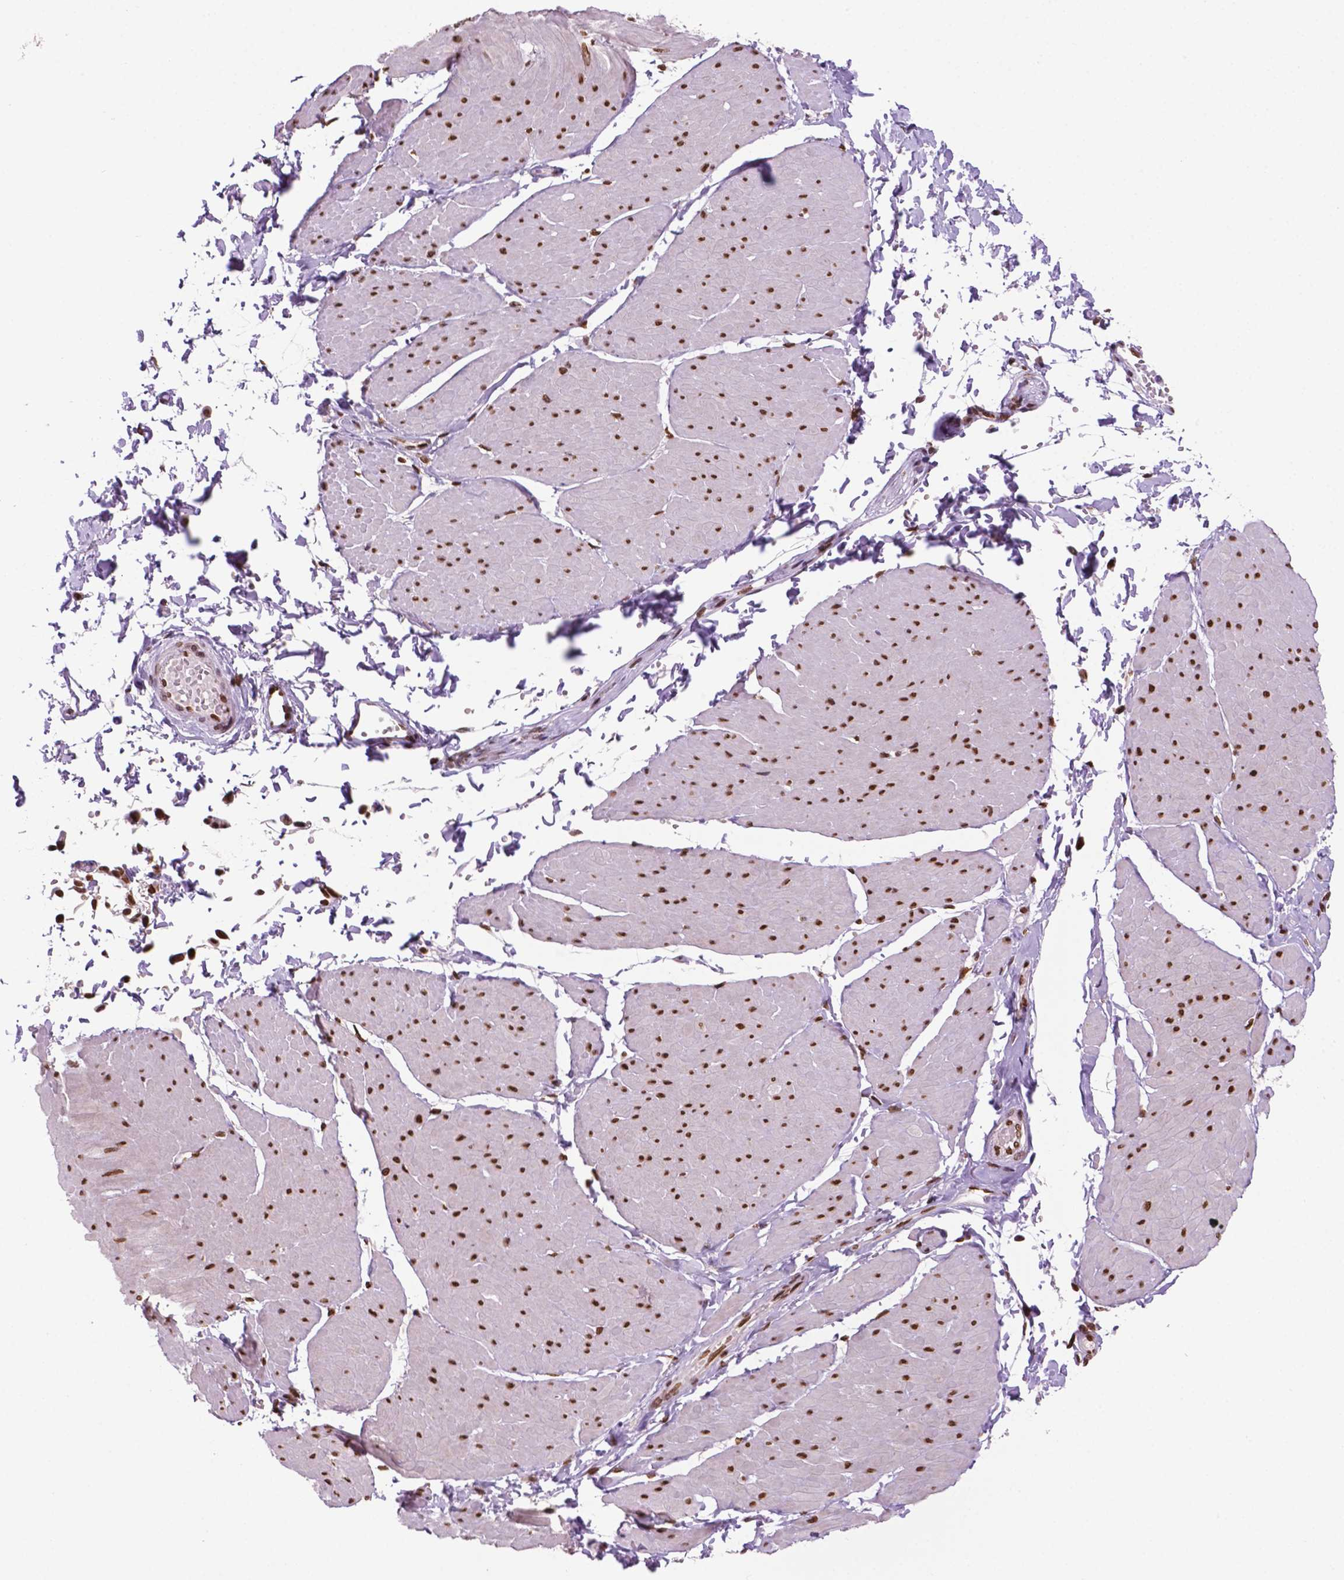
{"staining": {"intensity": "moderate", "quantity": ">75%", "location": "nuclear"}, "tissue": "adipose tissue", "cell_type": "Adipocytes", "image_type": "normal", "snomed": [{"axis": "morphology", "description": "Normal tissue, NOS"}, {"axis": "topography", "description": "Smooth muscle"}, {"axis": "topography", "description": "Peripheral nerve tissue"}], "caption": "An immunohistochemistry histopathology image of unremarkable tissue is shown. Protein staining in brown highlights moderate nuclear positivity in adipose tissue within adipocytes. (DAB (3,3'-diaminobenzidine) = brown stain, brightfield microscopy at high magnification).", "gene": "MLH1", "patient": {"sex": "male", "age": 58}}